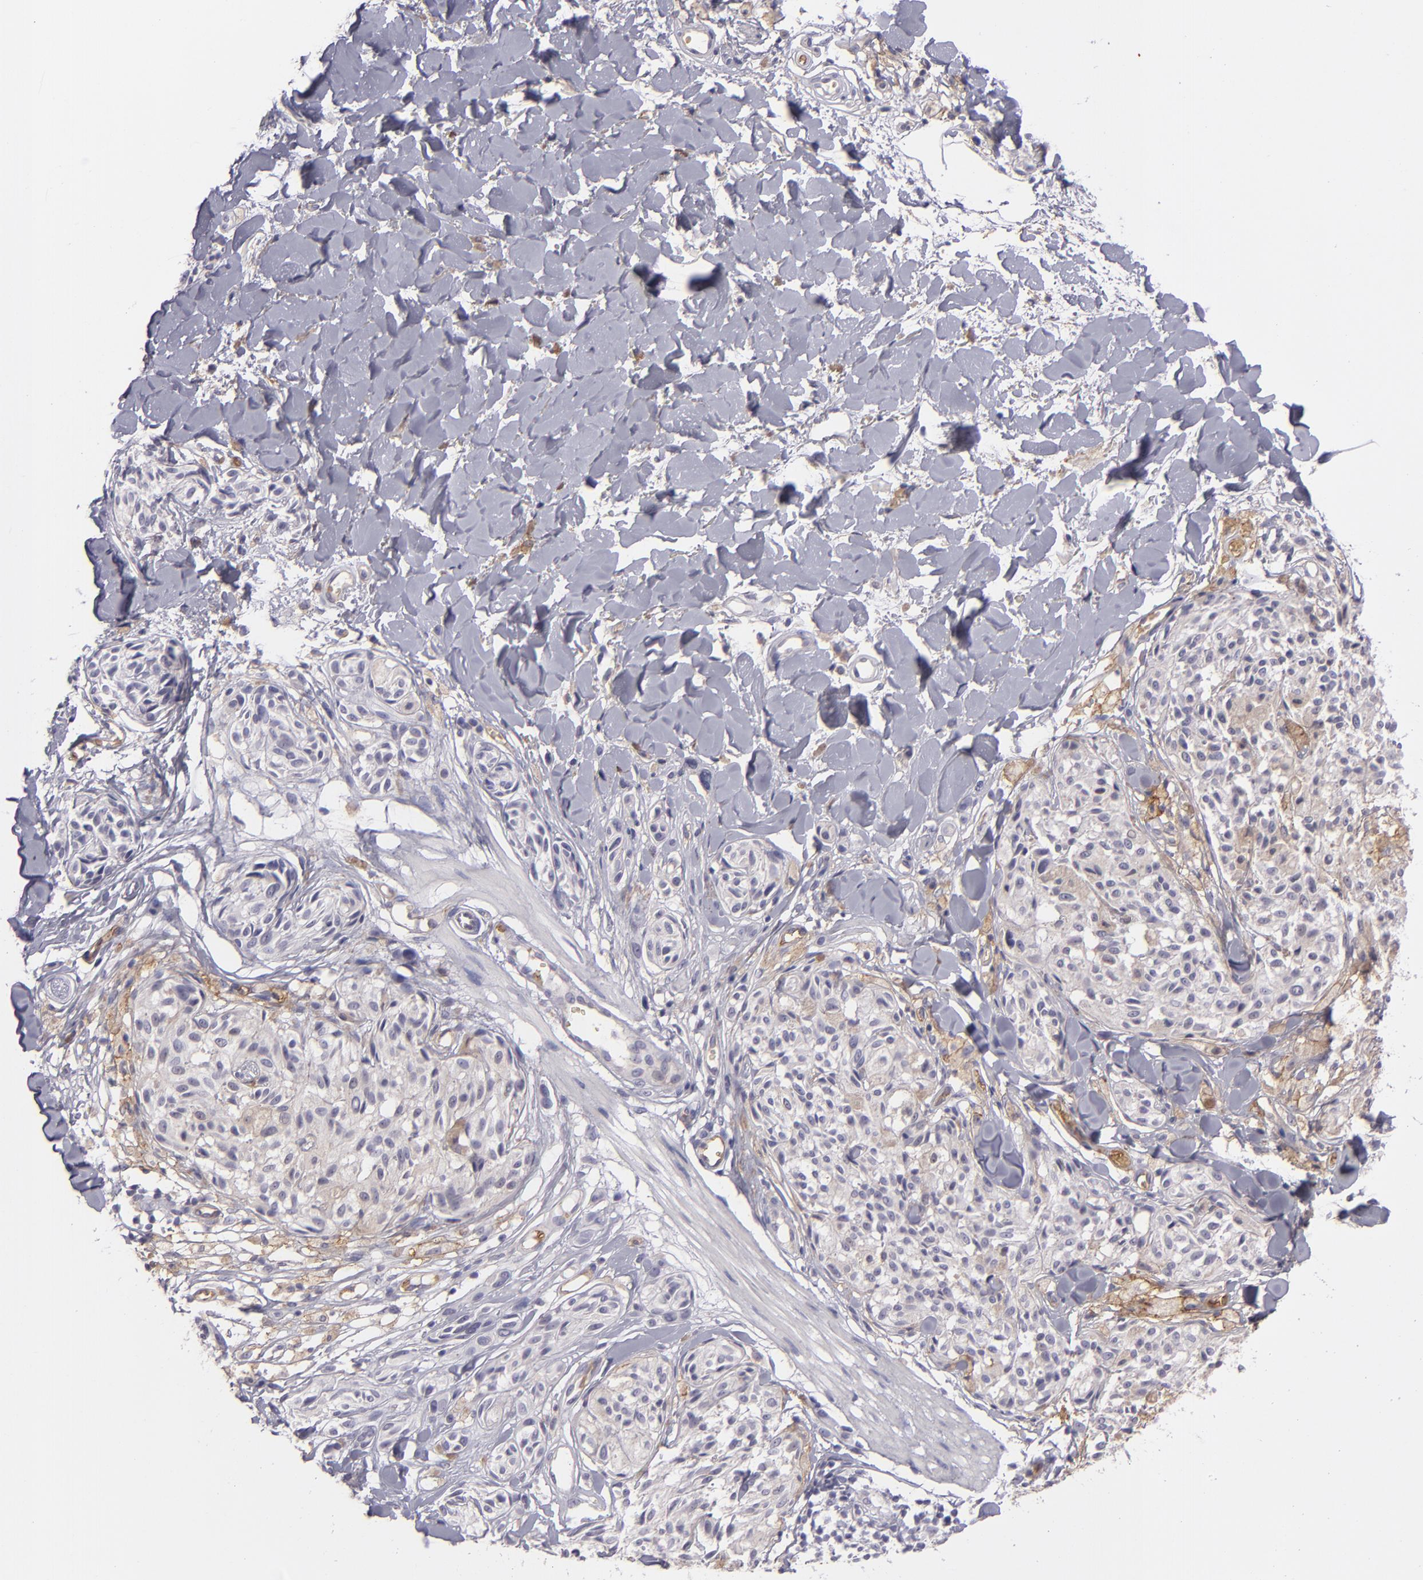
{"staining": {"intensity": "weak", "quantity": "25%-75%", "location": "cytoplasmic/membranous"}, "tissue": "melanoma", "cell_type": "Tumor cells", "image_type": "cancer", "snomed": [{"axis": "morphology", "description": "Malignant melanoma, Metastatic site"}, {"axis": "topography", "description": "Skin"}], "caption": "Immunohistochemistry of human malignant melanoma (metastatic site) exhibits low levels of weak cytoplasmic/membranous staining in about 25%-75% of tumor cells.", "gene": "ACE", "patient": {"sex": "female", "age": 66}}